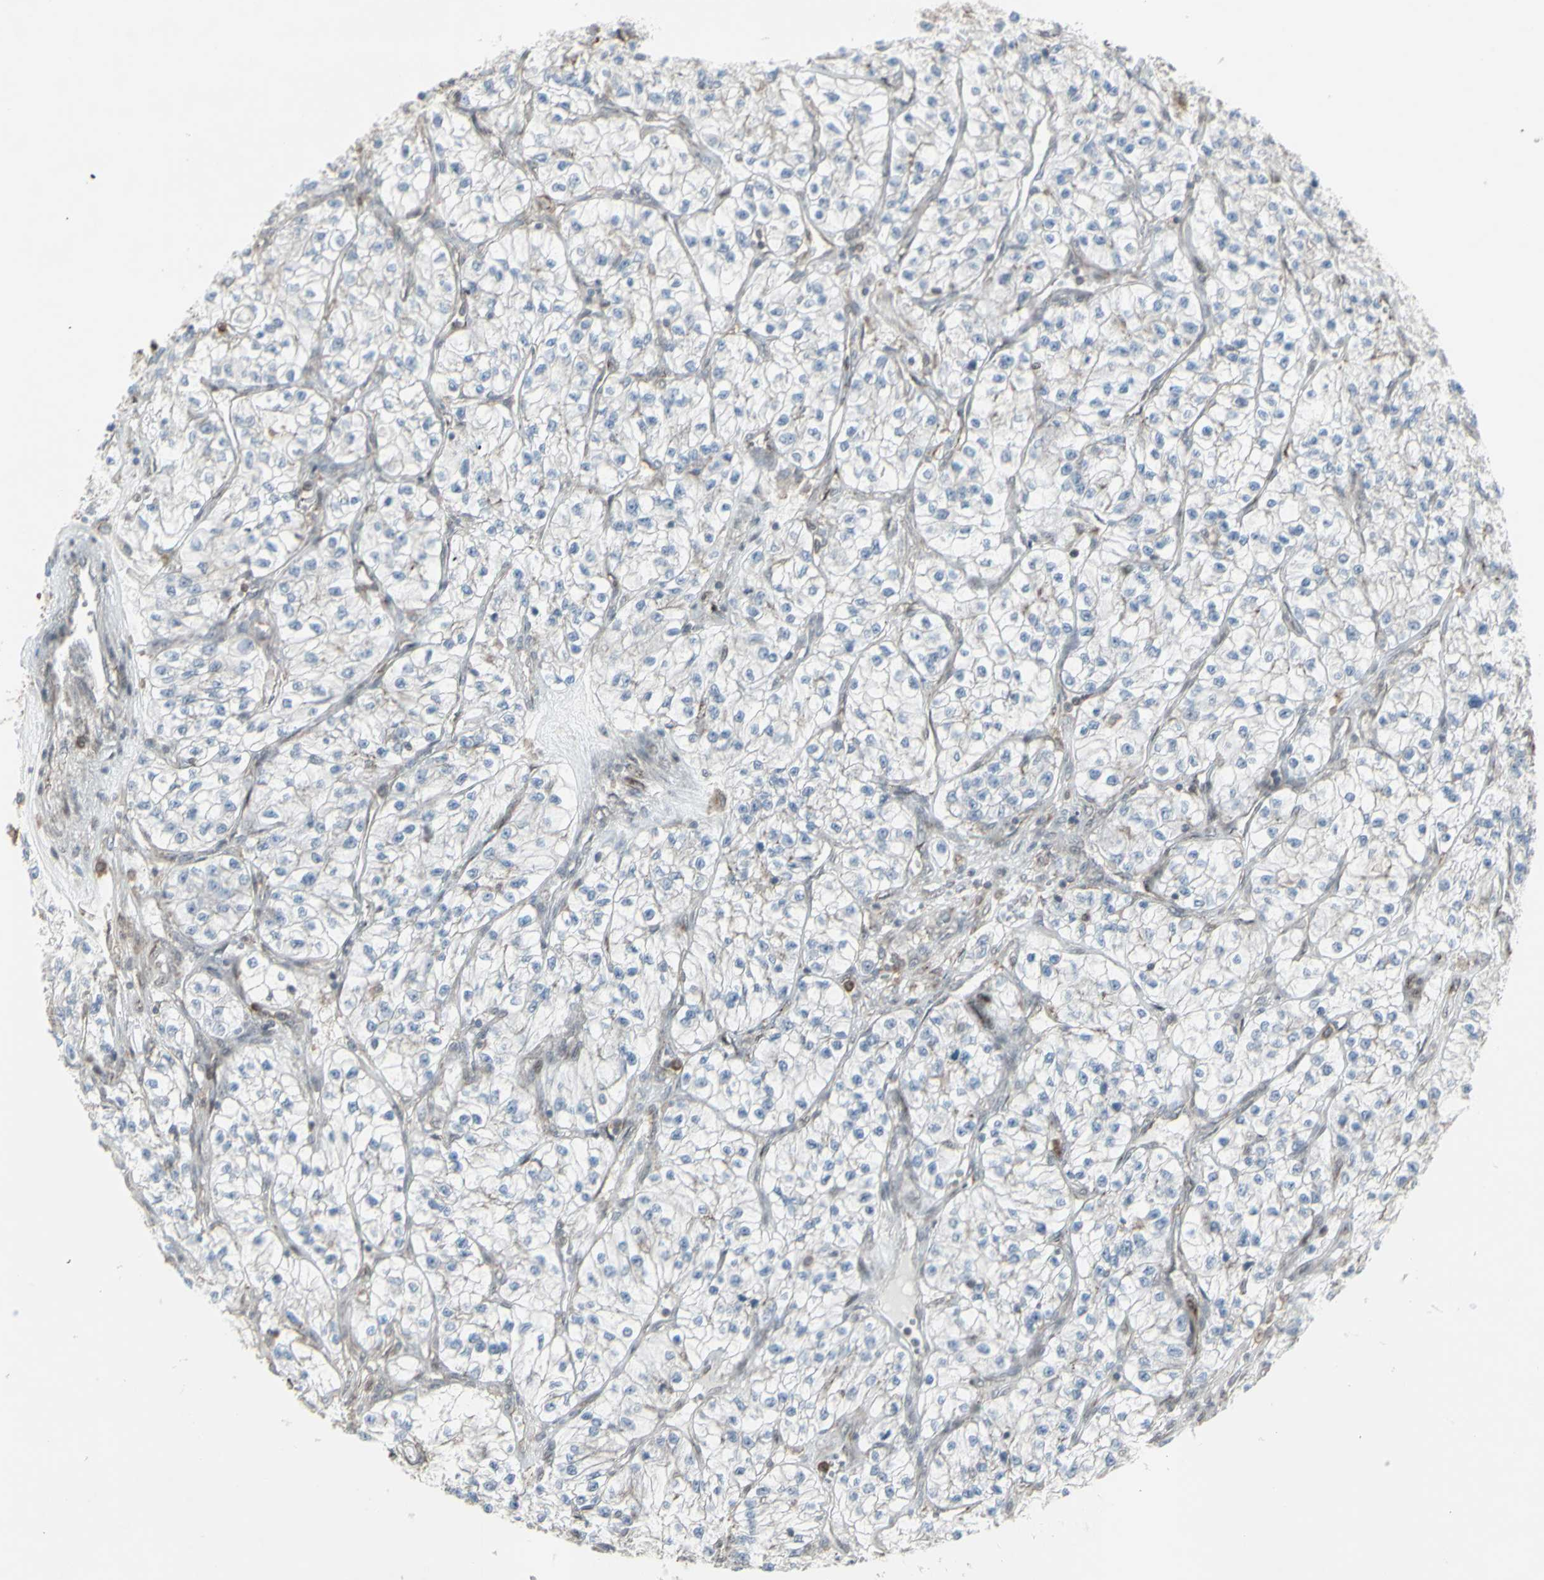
{"staining": {"intensity": "negative", "quantity": "none", "location": "none"}, "tissue": "renal cancer", "cell_type": "Tumor cells", "image_type": "cancer", "snomed": [{"axis": "morphology", "description": "Adenocarcinoma, NOS"}, {"axis": "topography", "description": "Kidney"}], "caption": "Renal cancer stained for a protein using immunohistochemistry (IHC) shows no positivity tumor cells.", "gene": "CD33", "patient": {"sex": "female", "age": 57}}